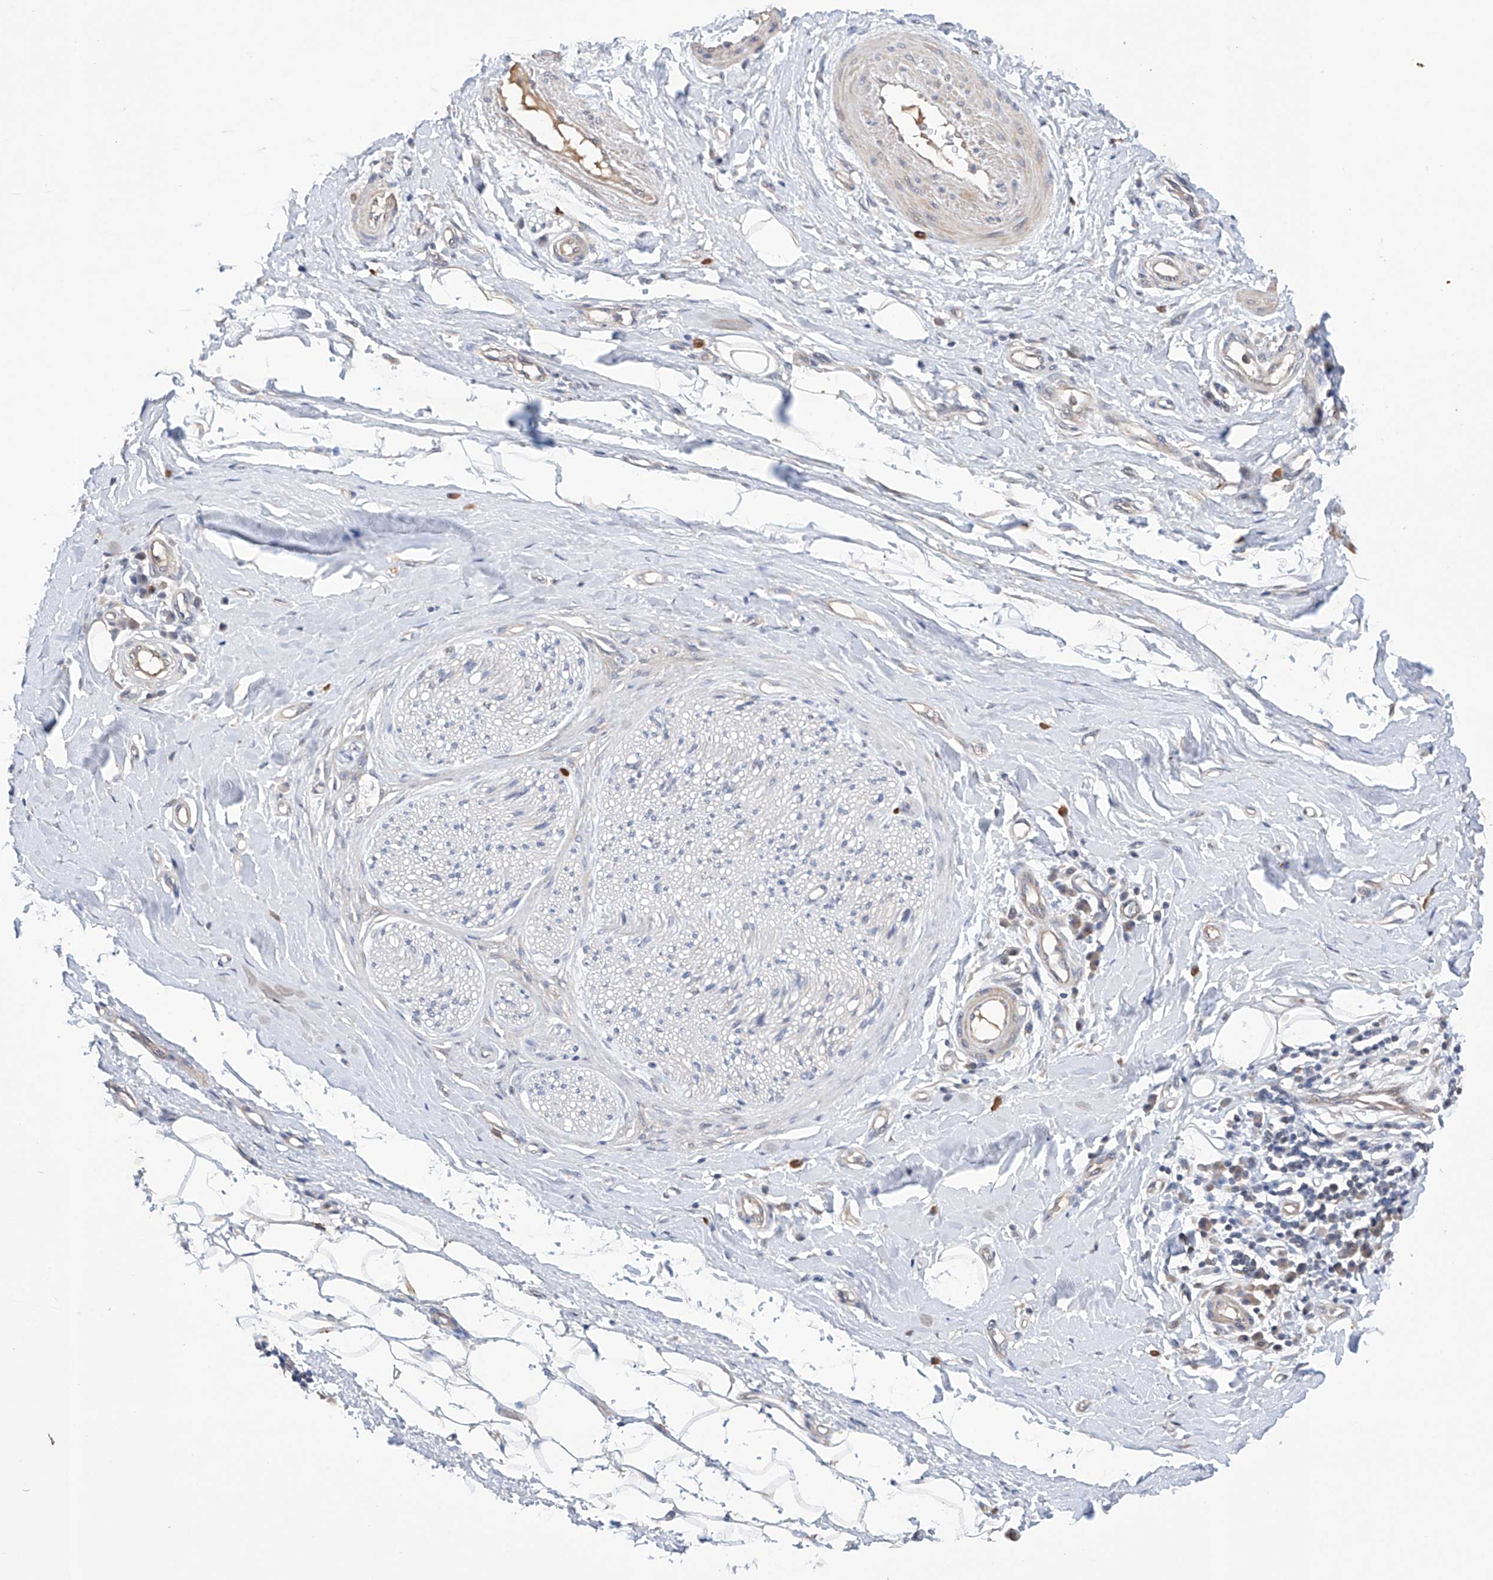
{"staining": {"intensity": "negative", "quantity": "none", "location": "none"}, "tissue": "adipose tissue", "cell_type": "Adipocytes", "image_type": "normal", "snomed": [{"axis": "morphology", "description": "Normal tissue, NOS"}, {"axis": "morphology", "description": "Adenocarcinoma, NOS"}, {"axis": "topography", "description": "Esophagus"}, {"axis": "topography", "description": "Stomach, upper"}, {"axis": "topography", "description": "Peripheral nerve tissue"}], "caption": "Image shows no protein staining in adipocytes of benign adipose tissue. (DAB (3,3'-diaminobenzidine) immunohistochemistry (IHC), high magnification).", "gene": "AFG1L", "patient": {"sex": "male", "age": 62}}